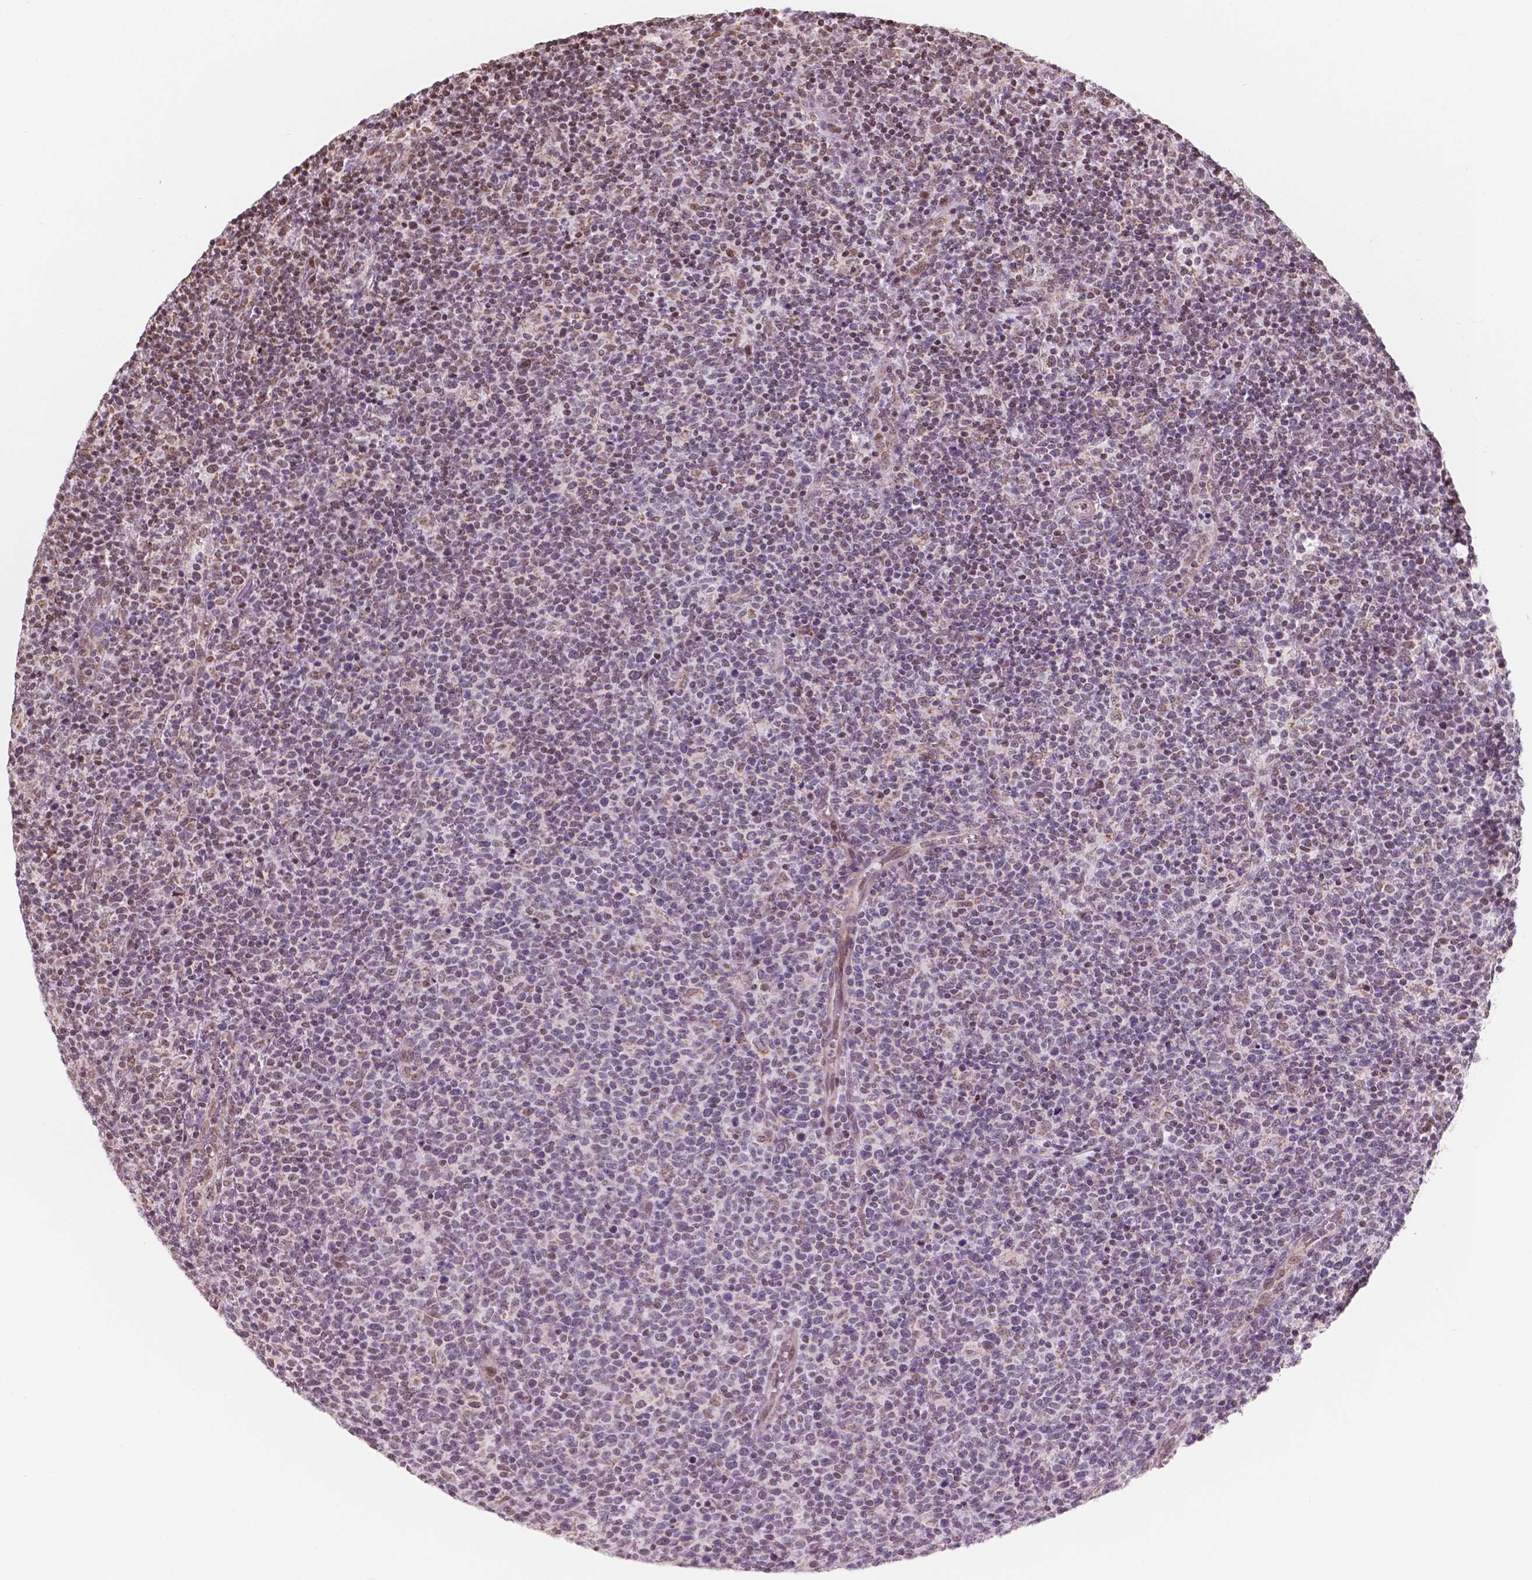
{"staining": {"intensity": "negative", "quantity": "none", "location": "none"}, "tissue": "lymphoma", "cell_type": "Tumor cells", "image_type": "cancer", "snomed": [{"axis": "morphology", "description": "Malignant lymphoma, non-Hodgkin's type, High grade"}, {"axis": "topography", "description": "Lymph node"}], "caption": "High-grade malignant lymphoma, non-Hodgkin's type was stained to show a protein in brown. There is no significant positivity in tumor cells.", "gene": "NDUFA10", "patient": {"sex": "male", "age": 61}}